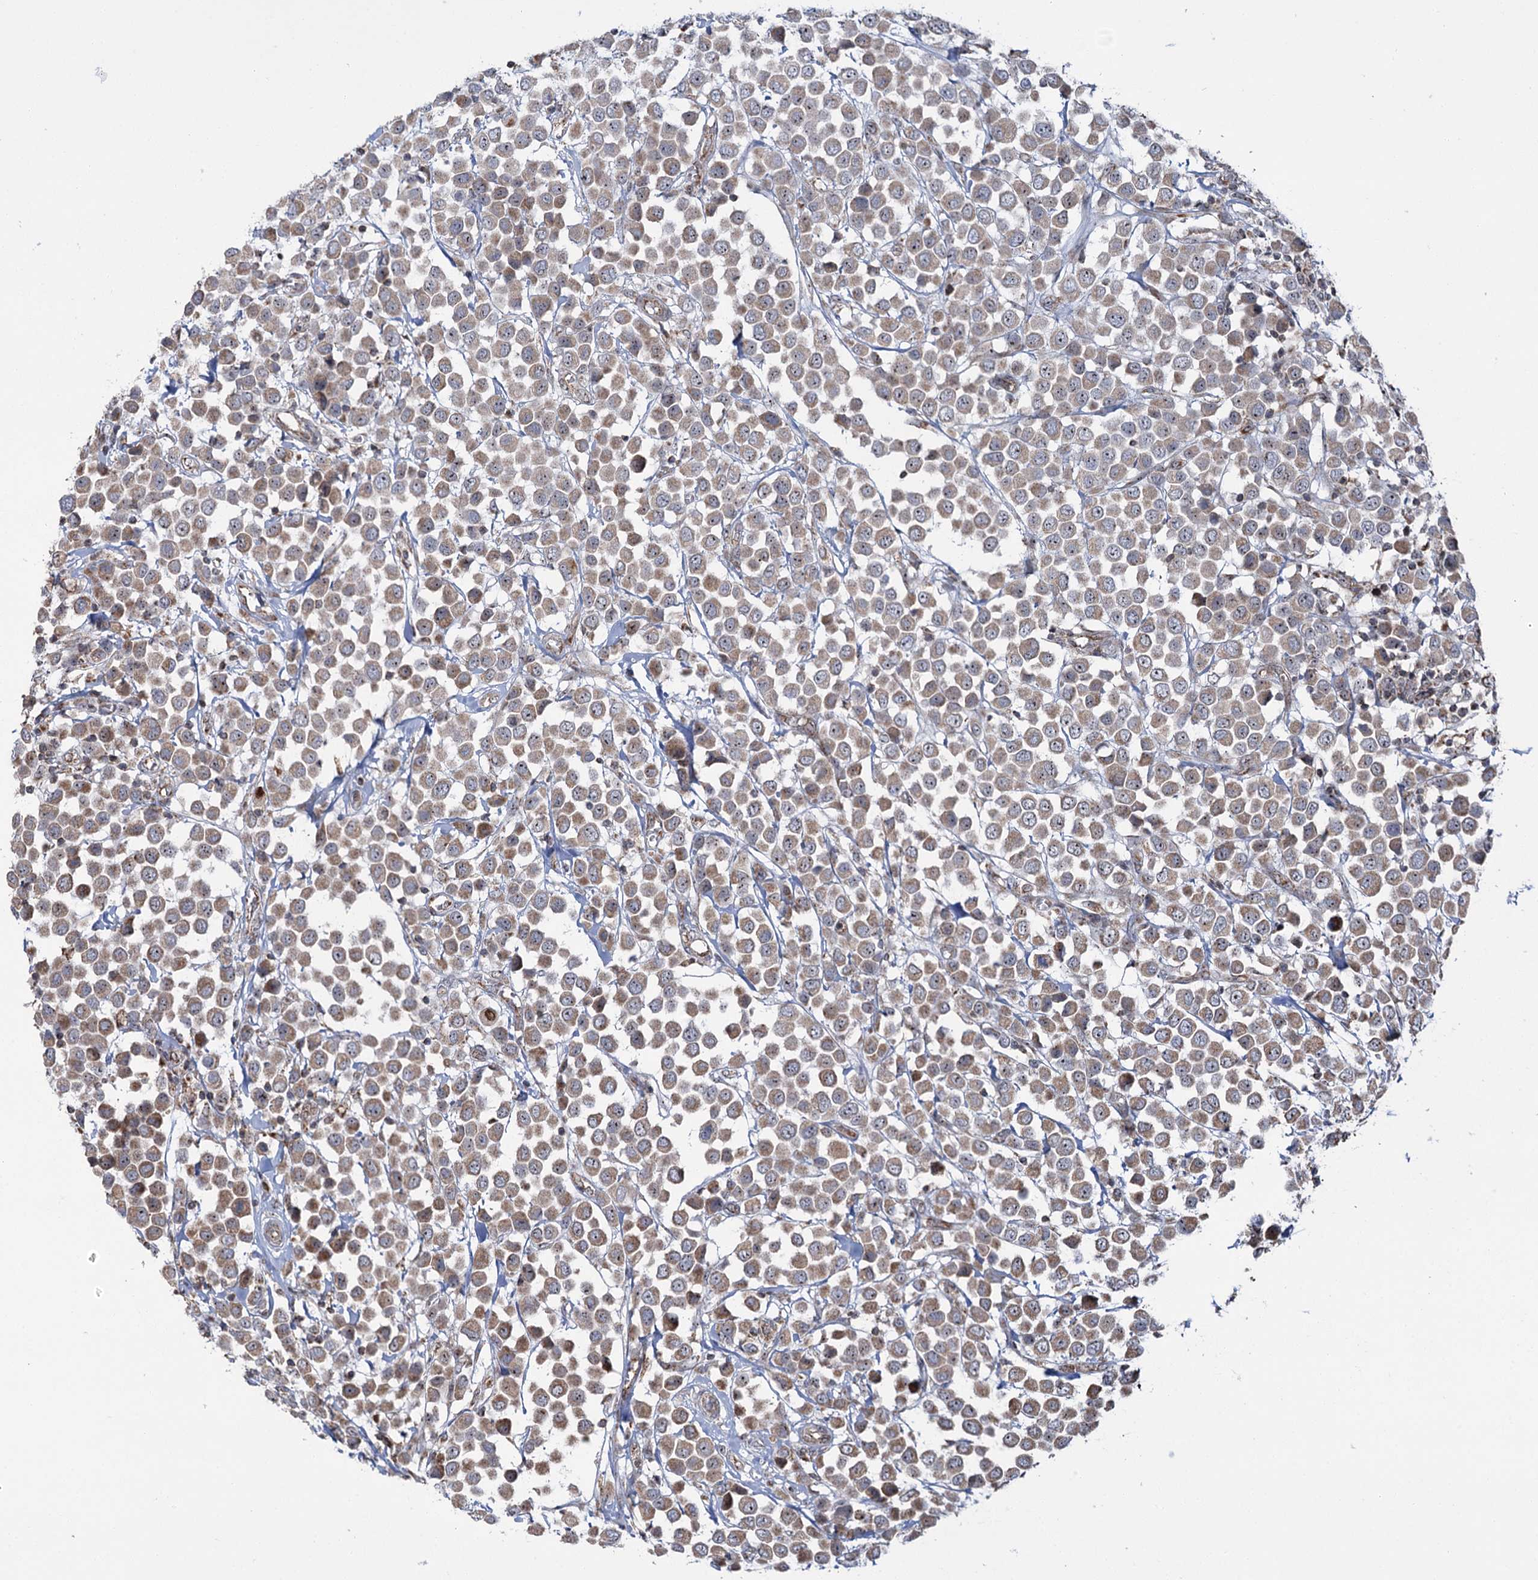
{"staining": {"intensity": "moderate", "quantity": ">75%", "location": "cytoplasmic/membranous,nuclear"}, "tissue": "breast cancer", "cell_type": "Tumor cells", "image_type": "cancer", "snomed": [{"axis": "morphology", "description": "Duct carcinoma"}, {"axis": "topography", "description": "Breast"}], "caption": "Approximately >75% of tumor cells in breast invasive ductal carcinoma demonstrate moderate cytoplasmic/membranous and nuclear protein staining as visualized by brown immunohistochemical staining.", "gene": "STEEP1", "patient": {"sex": "female", "age": 61}}